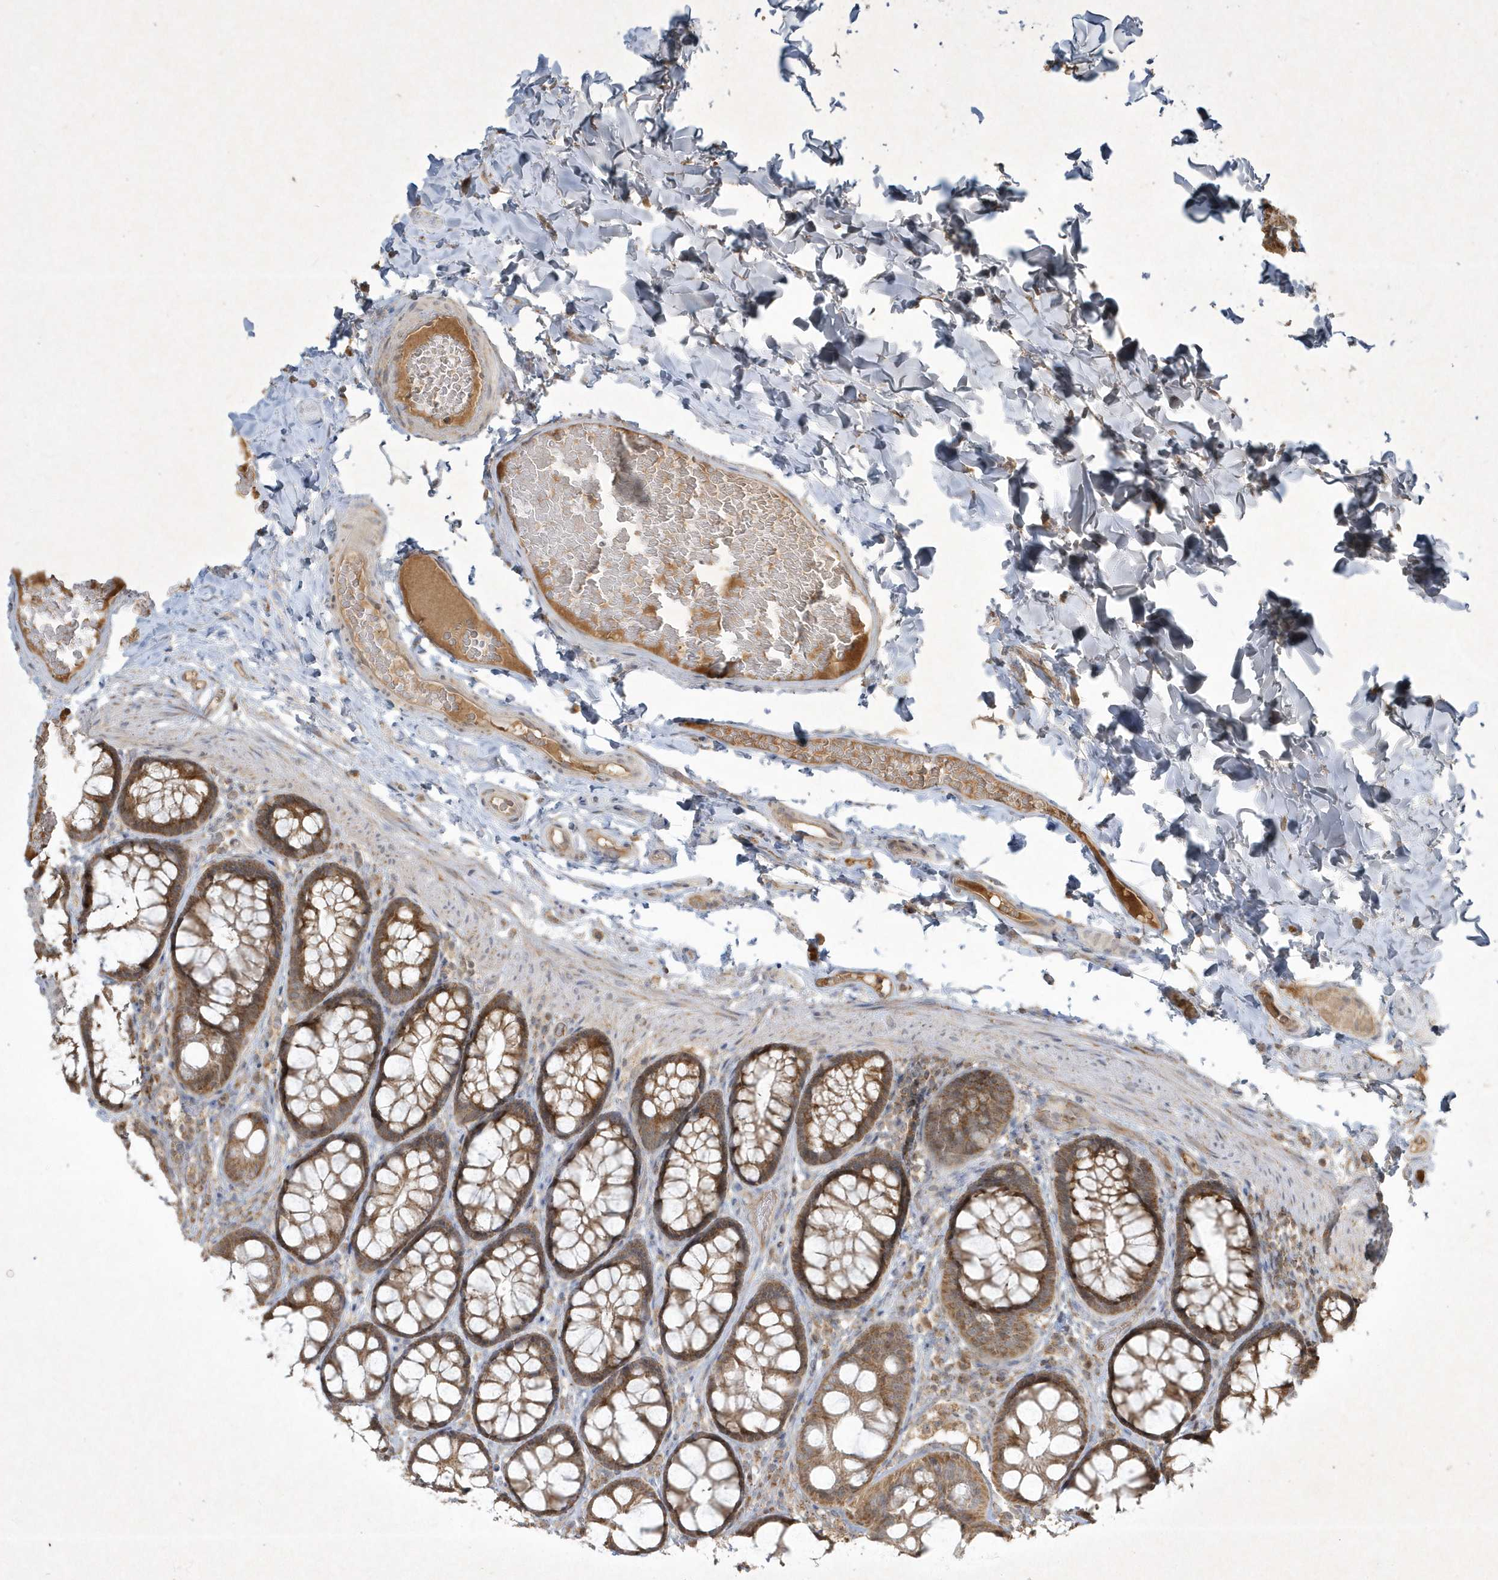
{"staining": {"intensity": "negative", "quantity": "none", "location": "none"}, "tissue": "colon", "cell_type": "Endothelial cells", "image_type": "normal", "snomed": [{"axis": "morphology", "description": "Normal tissue, NOS"}, {"axis": "topography", "description": "Colon"}], "caption": "The IHC image has no significant staining in endothelial cells of colon. (DAB (3,3'-diaminobenzidine) immunohistochemistry (IHC), high magnification).", "gene": "PLTP", "patient": {"sex": "male", "age": 47}}